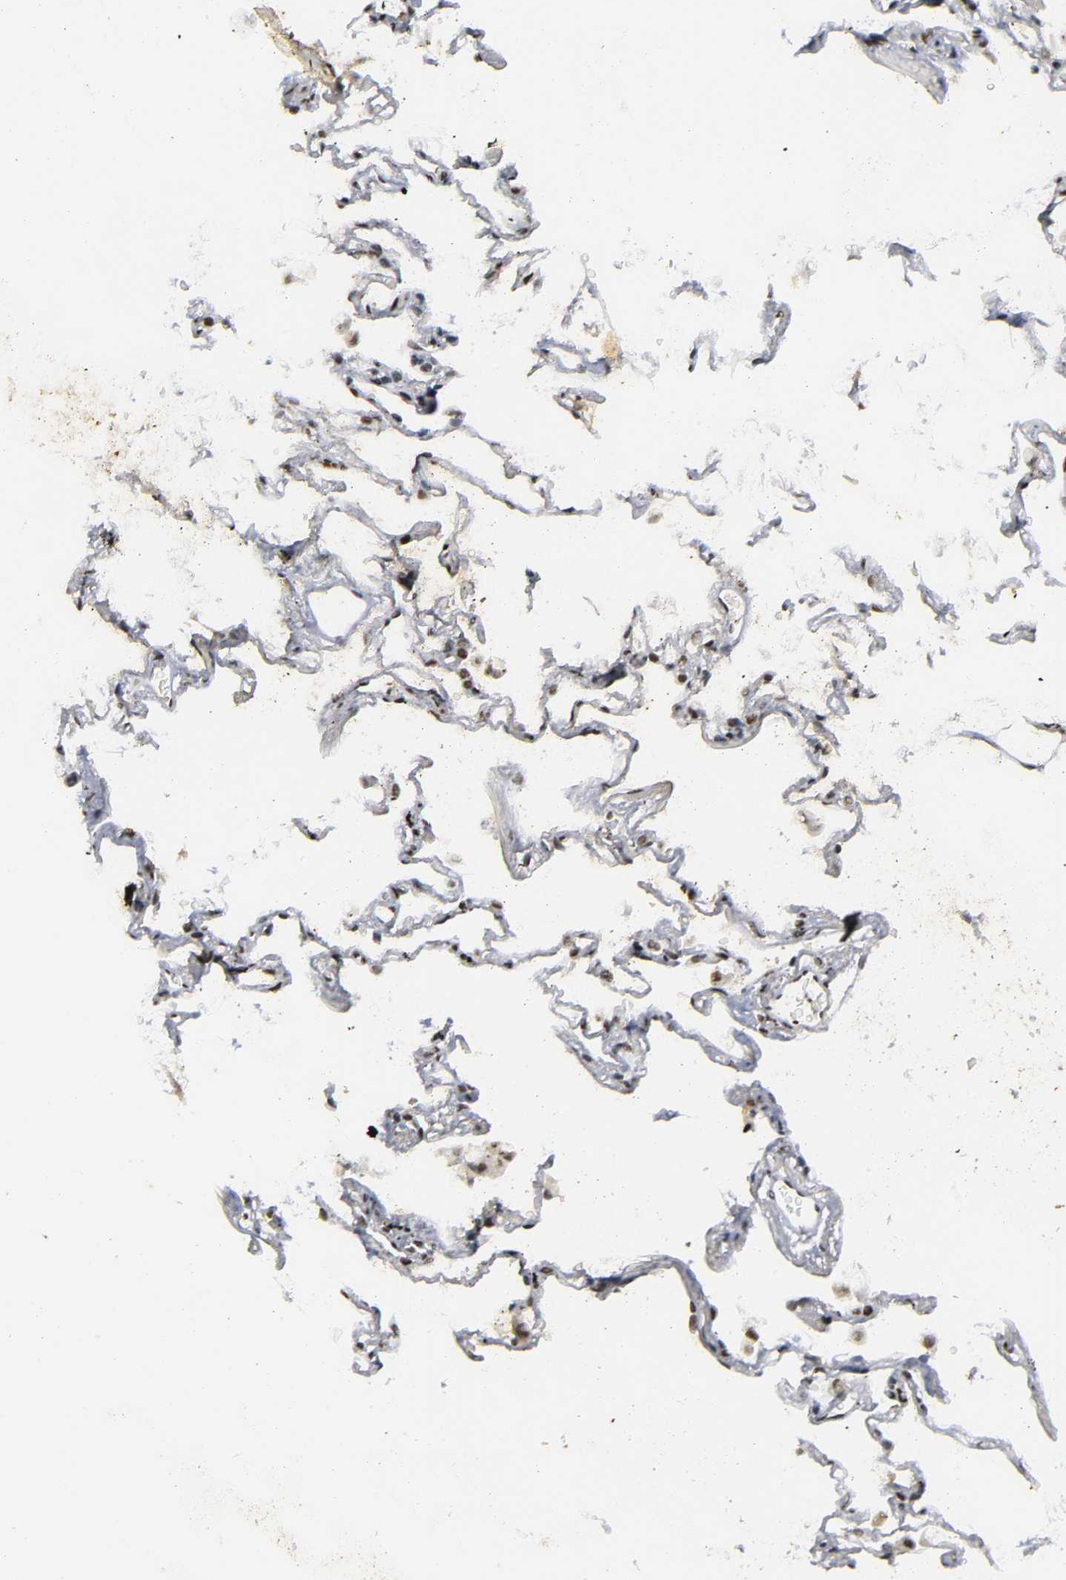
{"staining": {"intensity": "strong", "quantity": ">75%", "location": "nuclear"}, "tissue": "lung", "cell_type": "Alveolar cells", "image_type": "normal", "snomed": [{"axis": "morphology", "description": "Normal tissue, NOS"}, {"axis": "morphology", "description": "Inflammation, NOS"}, {"axis": "topography", "description": "Lung"}], "caption": "Immunohistochemistry histopathology image of benign human lung stained for a protein (brown), which reveals high levels of strong nuclear positivity in approximately >75% of alveolar cells.", "gene": "CREBBP", "patient": {"sex": "male", "age": 69}}